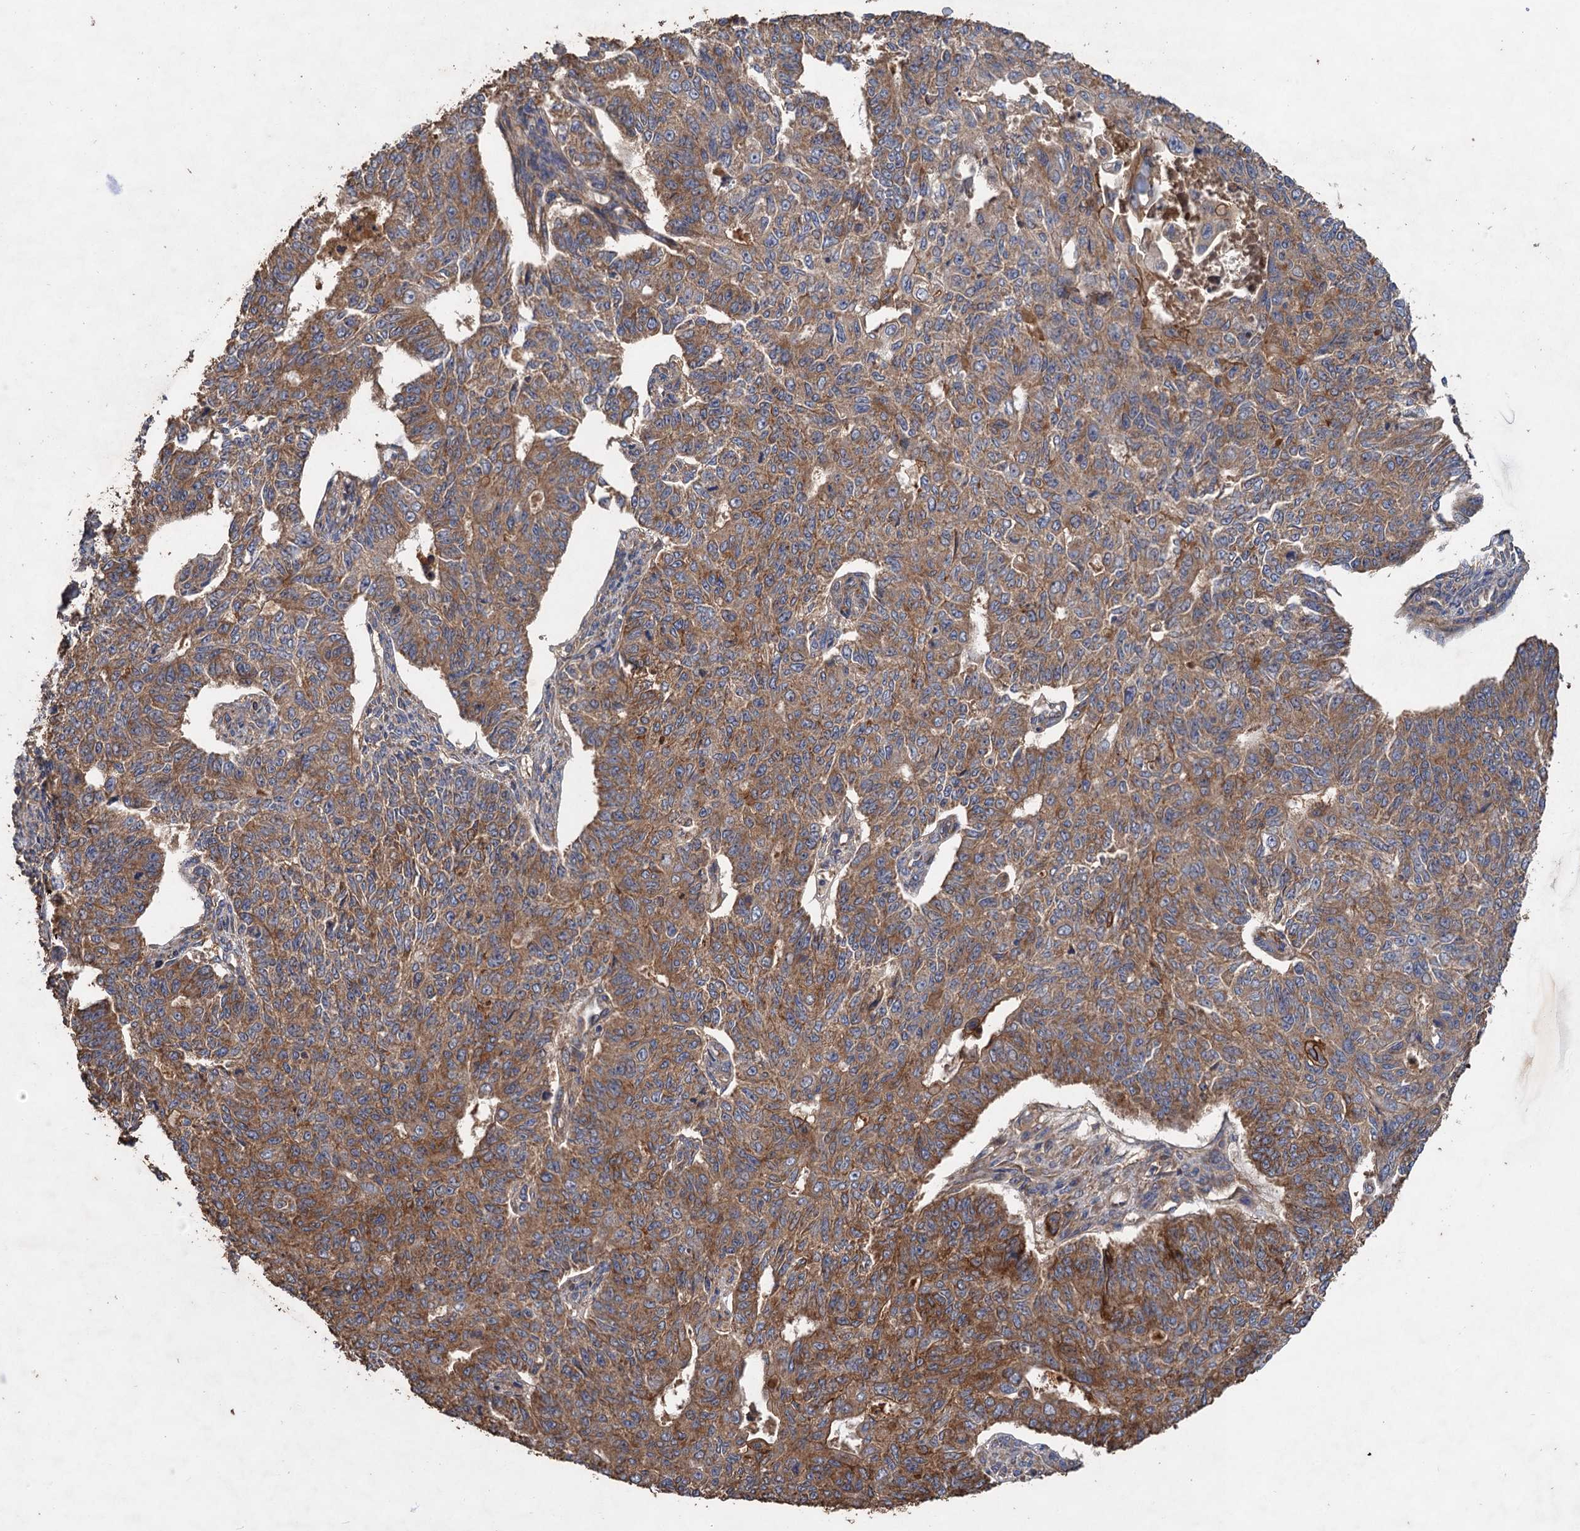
{"staining": {"intensity": "moderate", "quantity": ">75%", "location": "cytoplasmic/membranous"}, "tissue": "endometrial cancer", "cell_type": "Tumor cells", "image_type": "cancer", "snomed": [{"axis": "morphology", "description": "Adenocarcinoma, NOS"}, {"axis": "topography", "description": "Endometrium"}], "caption": "Brown immunohistochemical staining in human endometrial cancer (adenocarcinoma) reveals moderate cytoplasmic/membranous expression in about >75% of tumor cells. The staining was performed using DAB to visualize the protein expression in brown, while the nuclei were stained in blue with hematoxylin (Magnification: 20x).", "gene": "SCUBE3", "patient": {"sex": "female", "age": 32}}